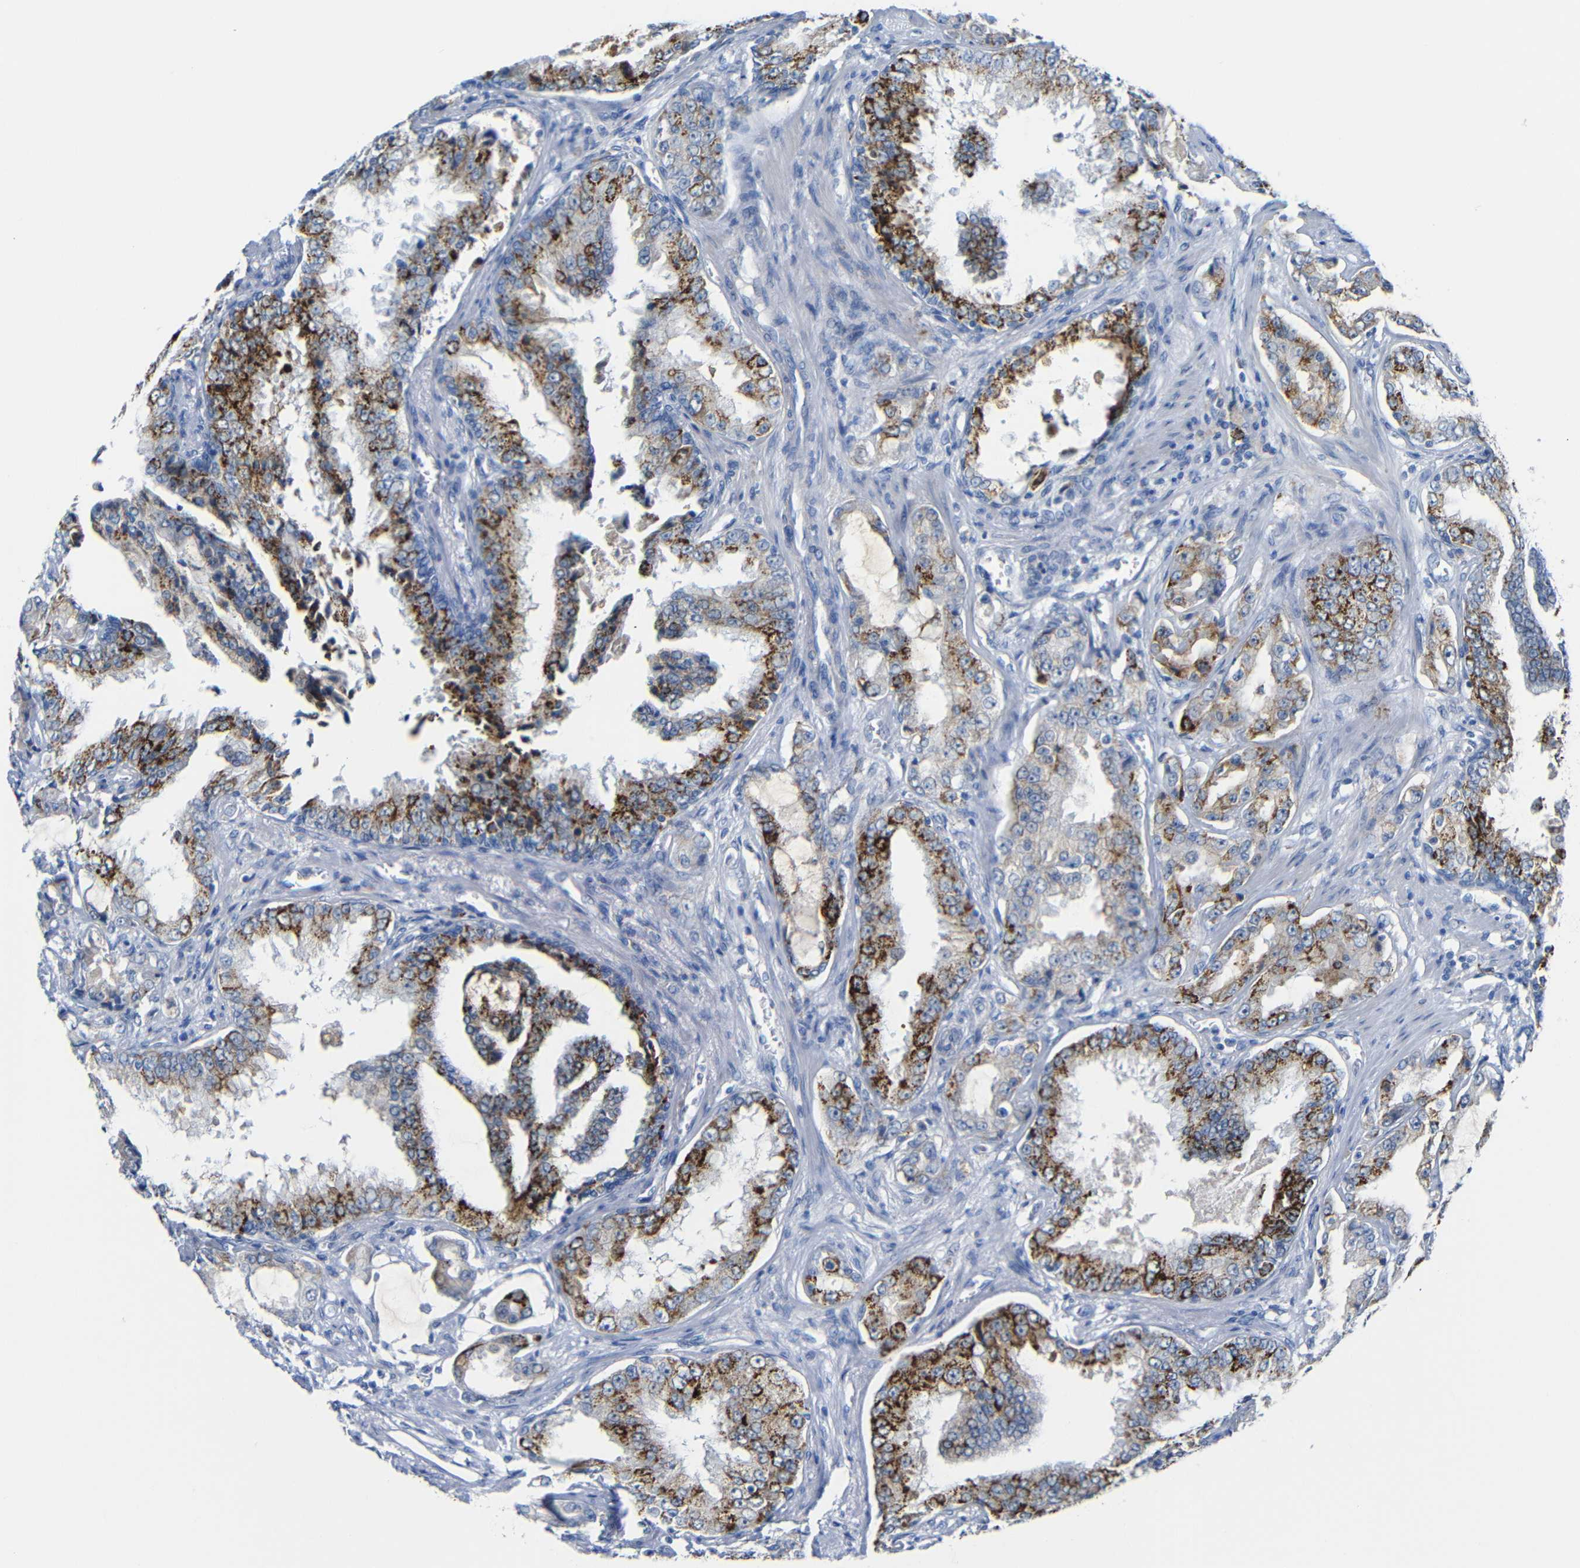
{"staining": {"intensity": "strong", "quantity": "25%-75%", "location": "cytoplasmic/membranous"}, "tissue": "prostate cancer", "cell_type": "Tumor cells", "image_type": "cancer", "snomed": [{"axis": "morphology", "description": "Adenocarcinoma, High grade"}, {"axis": "topography", "description": "Prostate"}], "caption": "A brown stain highlights strong cytoplasmic/membranous expression of a protein in adenocarcinoma (high-grade) (prostate) tumor cells.", "gene": "C15orf48", "patient": {"sex": "male", "age": 73}}